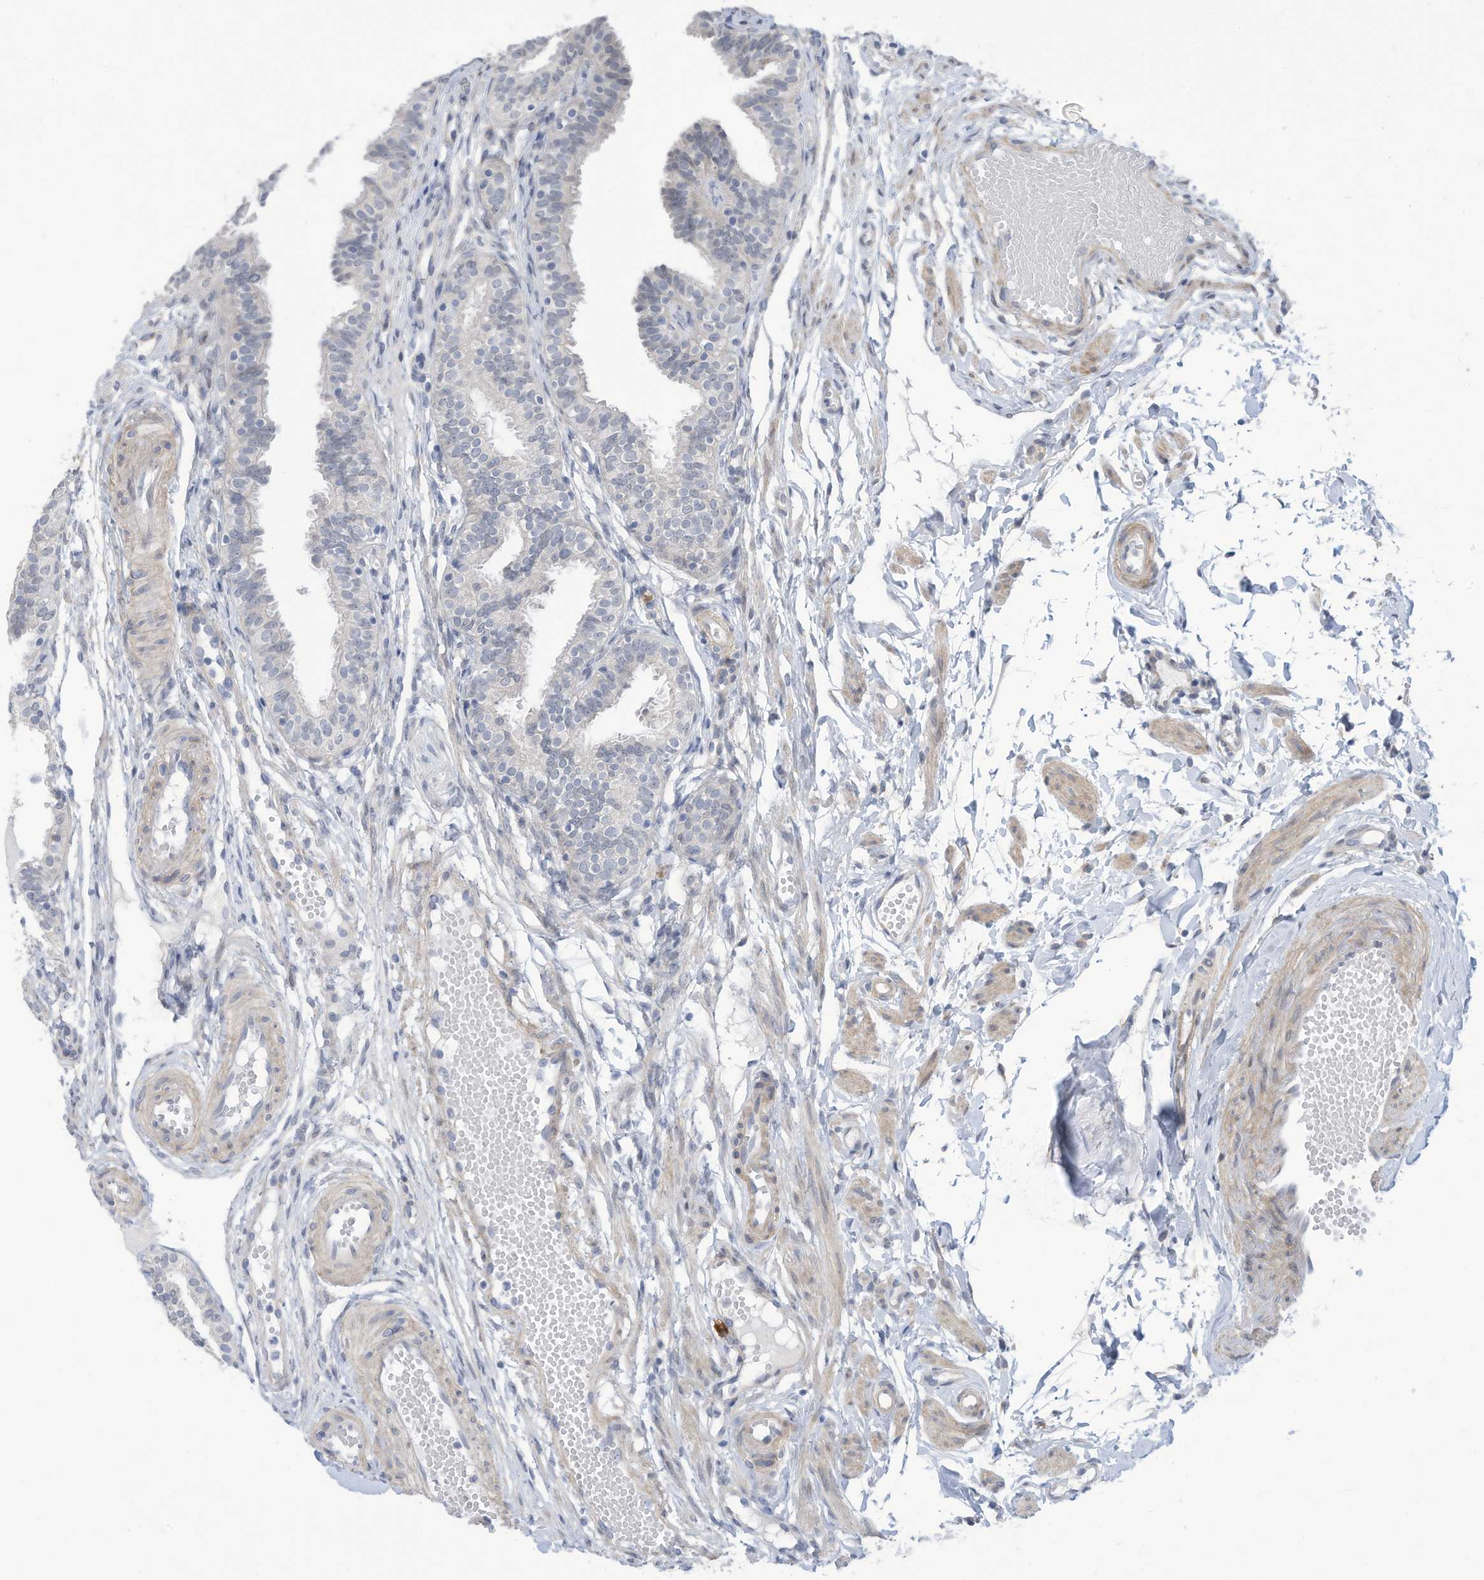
{"staining": {"intensity": "negative", "quantity": "none", "location": "none"}, "tissue": "fallopian tube", "cell_type": "Glandular cells", "image_type": "normal", "snomed": [{"axis": "morphology", "description": "Normal tissue, NOS"}, {"axis": "topography", "description": "Fallopian tube"}], "caption": "Benign fallopian tube was stained to show a protein in brown. There is no significant expression in glandular cells.", "gene": "ZNF292", "patient": {"sex": "female", "age": 35}}